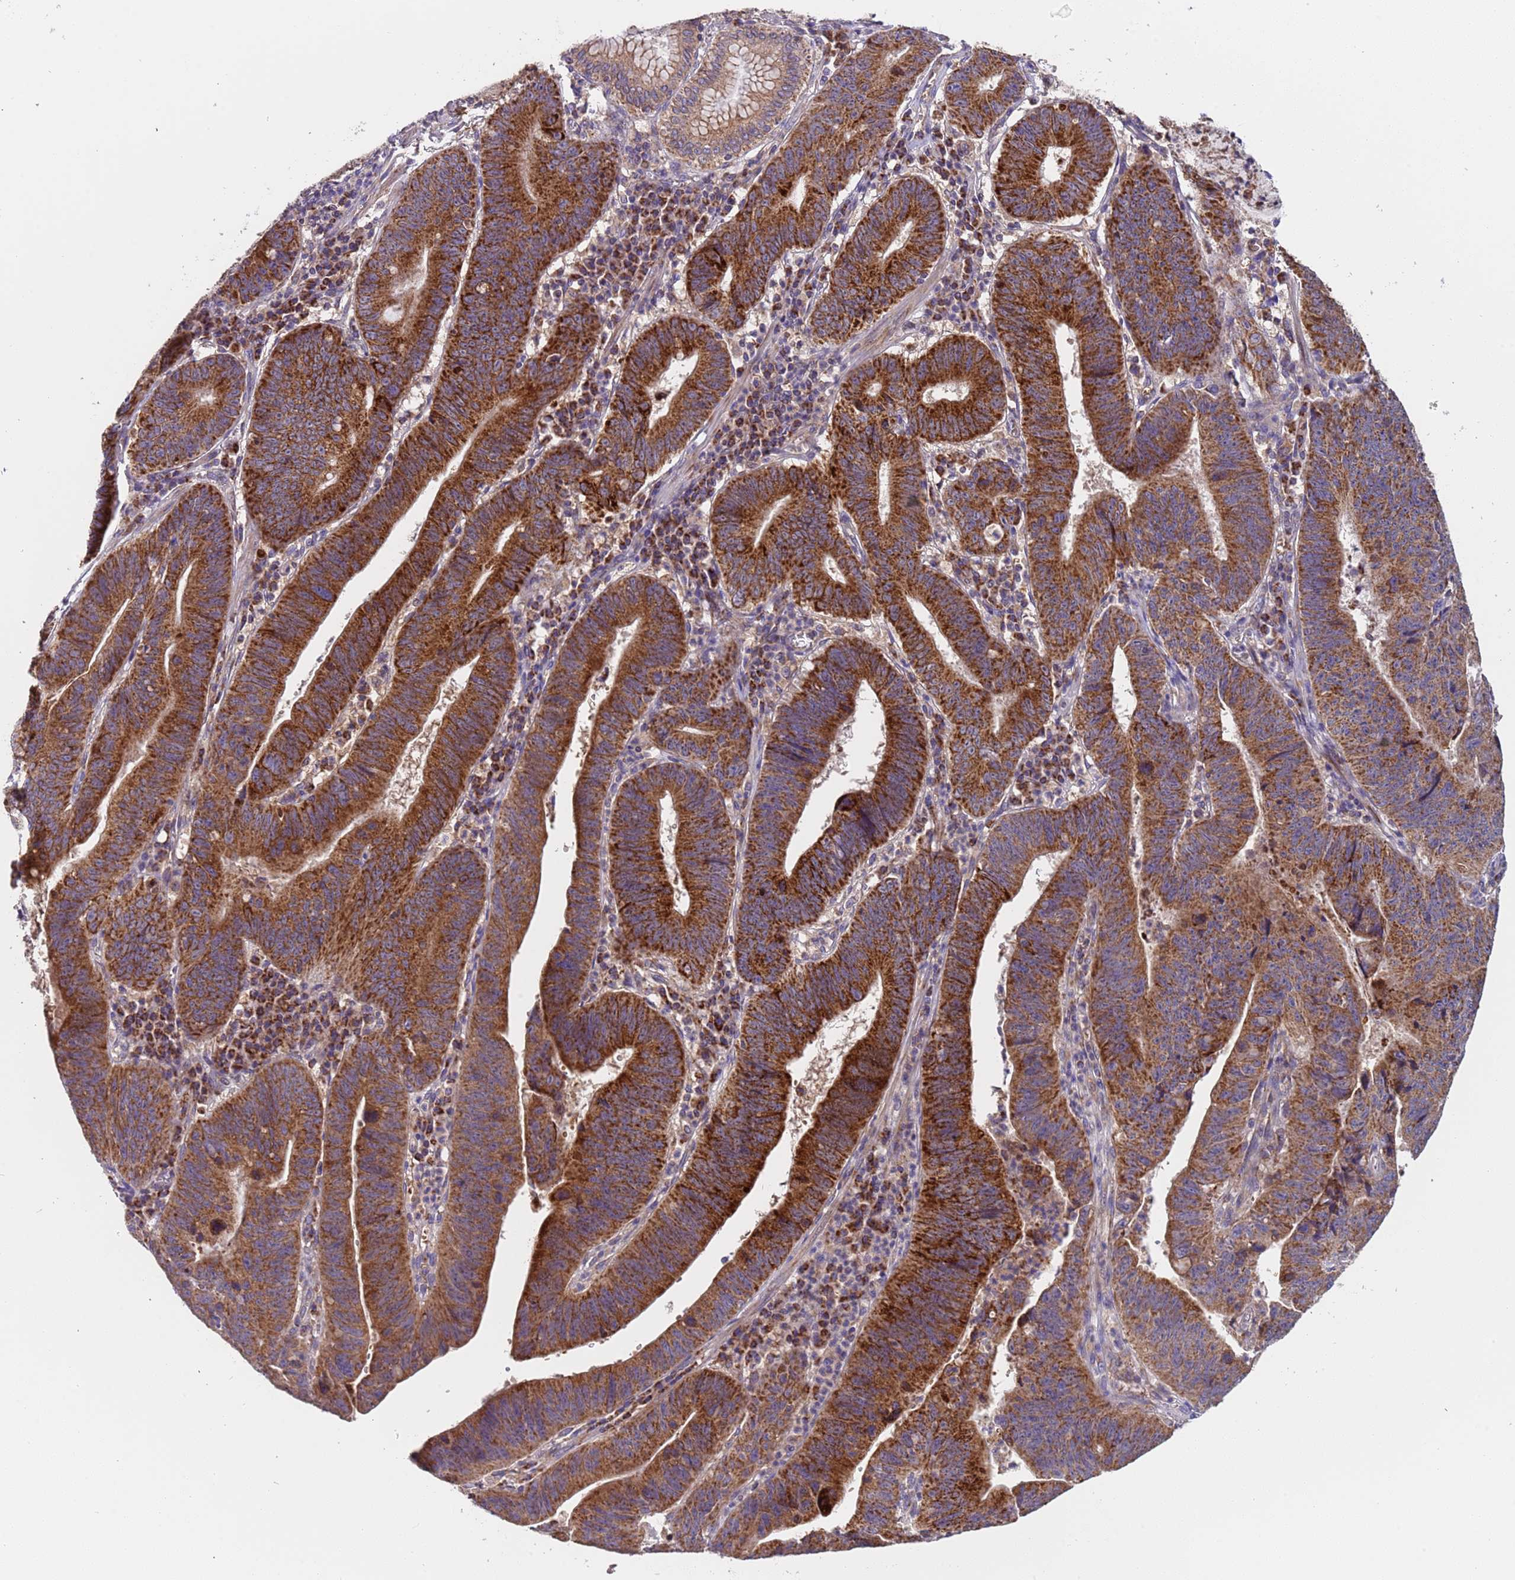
{"staining": {"intensity": "strong", "quantity": ">75%", "location": "cytoplasmic/membranous"}, "tissue": "stomach cancer", "cell_type": "Tumor cells", "image_type": "cancer", "snomed": [{"axis": "morphology", "description": "Adenocarcinoma, NOS"}, {"axis": "topography", "description": "Stomach"}], "caption": "About >75% of tumor cells in stomach cancer reveal strong cytoplasmic/membranous protein positivity as visualized by brown immunohistochemical staining.", "gene": "TMEM126A", "patient": {"sex": "male", "age": 59}}